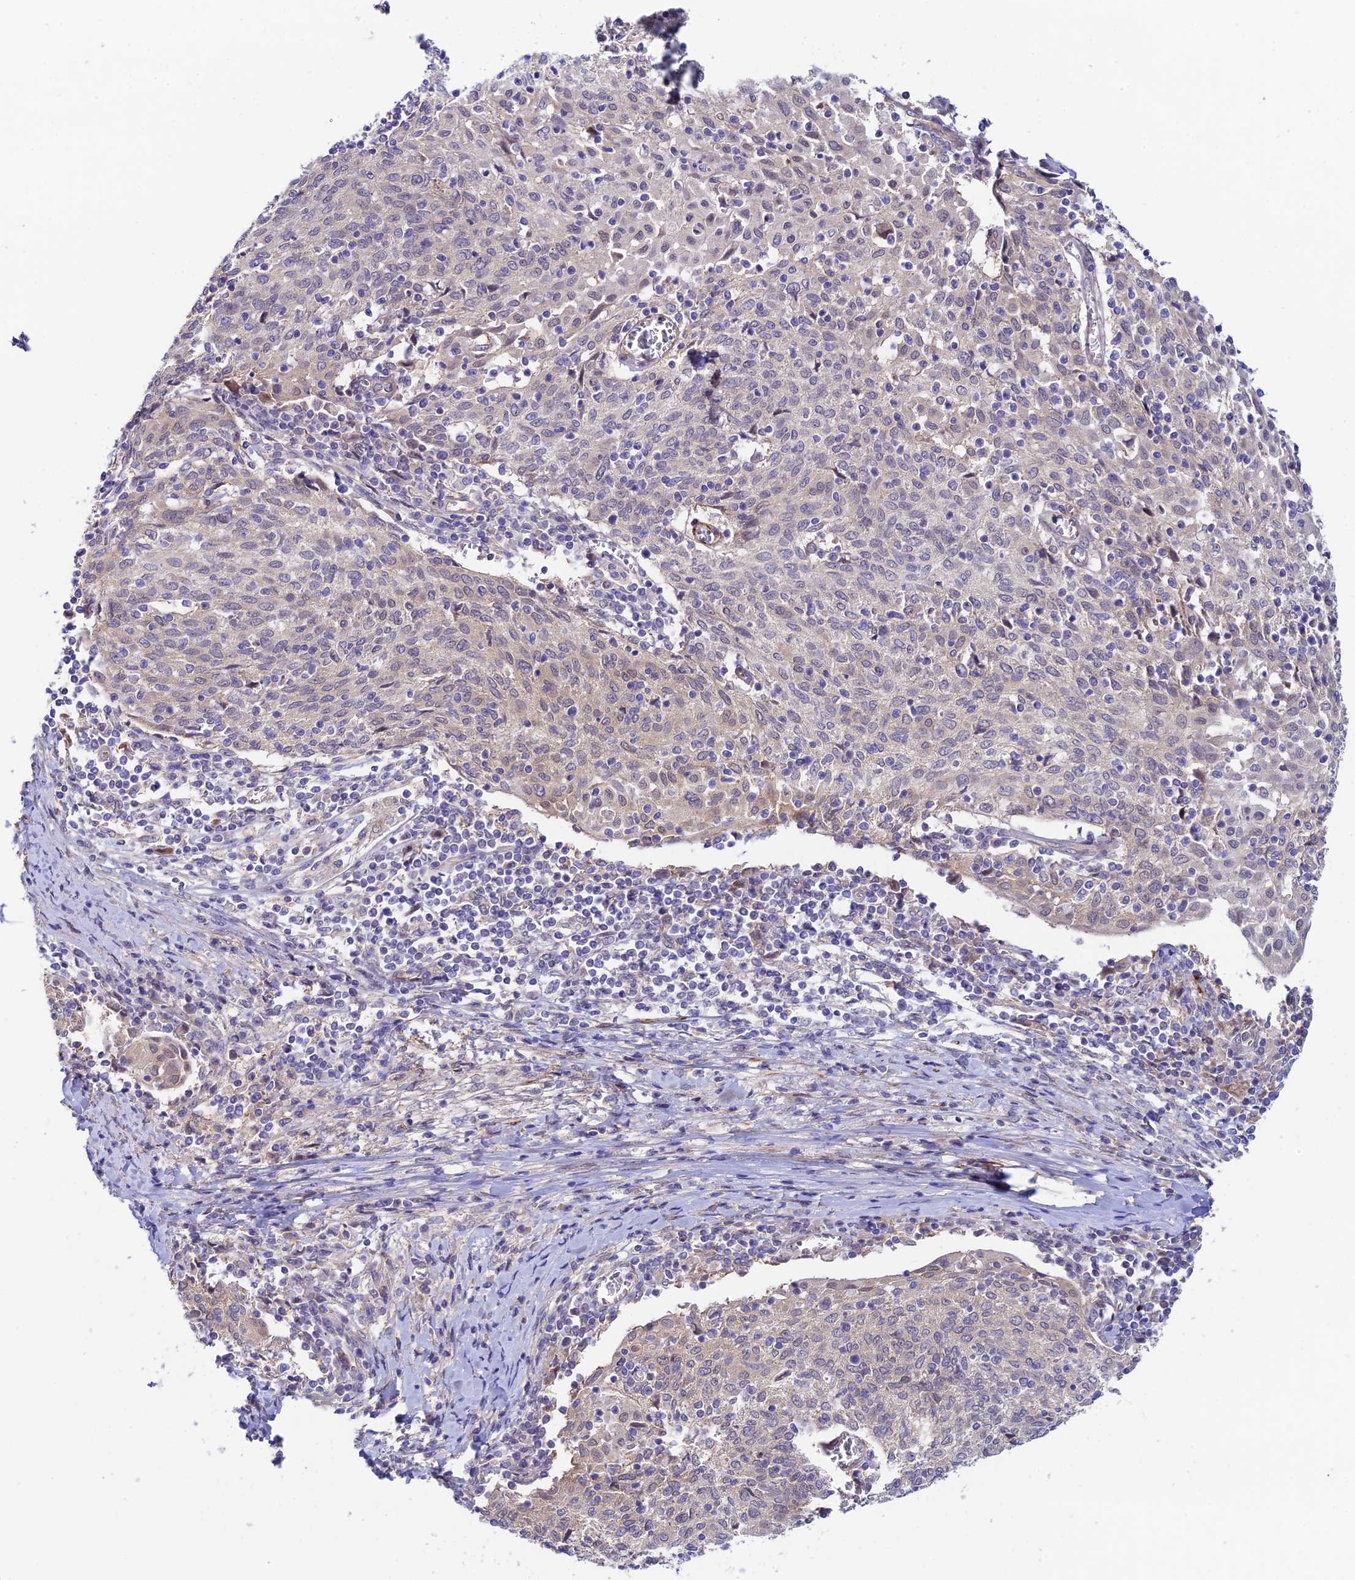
{"staining": {"intensity": "weak", "quantity": "<25%", "location": "cytoplasmic/membranous"}, "tissue": "cervical cancer", "cell_type": "Tumor cells", "image_type": "cancer", "snomed": [{"axis": "morphology", "description": "Squamous cell carcinoma, NOS"}, {"axis": "topography", "description": "Cervix"}], "caption": "This is an immunohistochemistry (IHC) photomicrograph of cervical cancer. There is no expression in tumor cells.", "gene": "ANKRD50", "patient": {"sex": "female", "age": 52}}